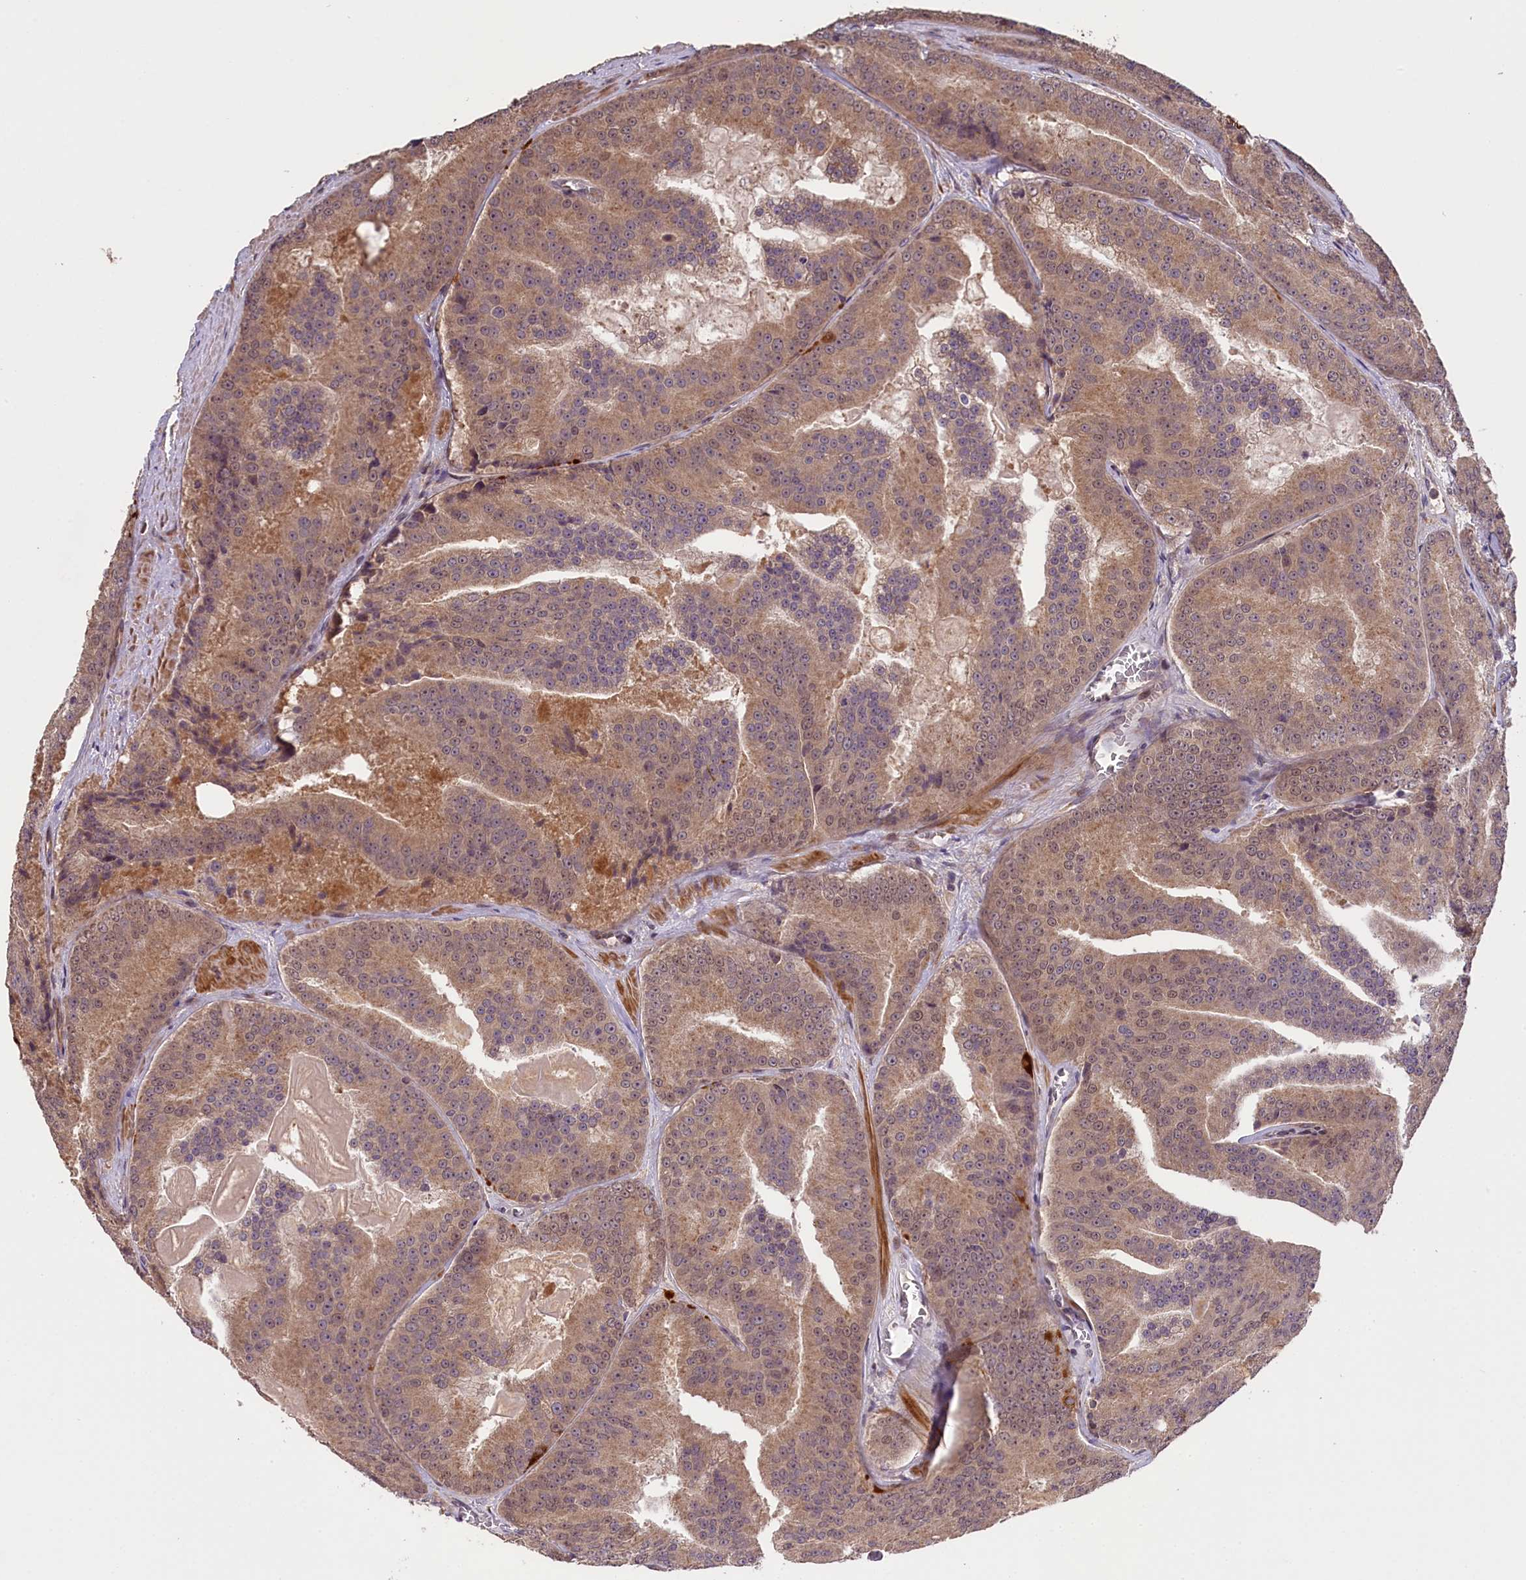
{"staining": {"intensity": "weak", "quantity": ">75%", "location": "cytoplasmic/membranous,nuclear"}, "tissue": "prostate cancer", "cell_type": "Tumor cells", "image_type": "cancer", "snomed": [{"axis": "morphology", "description": "Adenocarcinoma, High grade"}, {"axis": "topography", "description": "Prostate"}], "caption": "A micrograph of prostate cancer stained for a protein reveals weak cytoplasmic/membranous and nuclear brown staining in tumor cells.", "gene": "DNAJB9", "patient": {"sex": "male", "age": 61}}